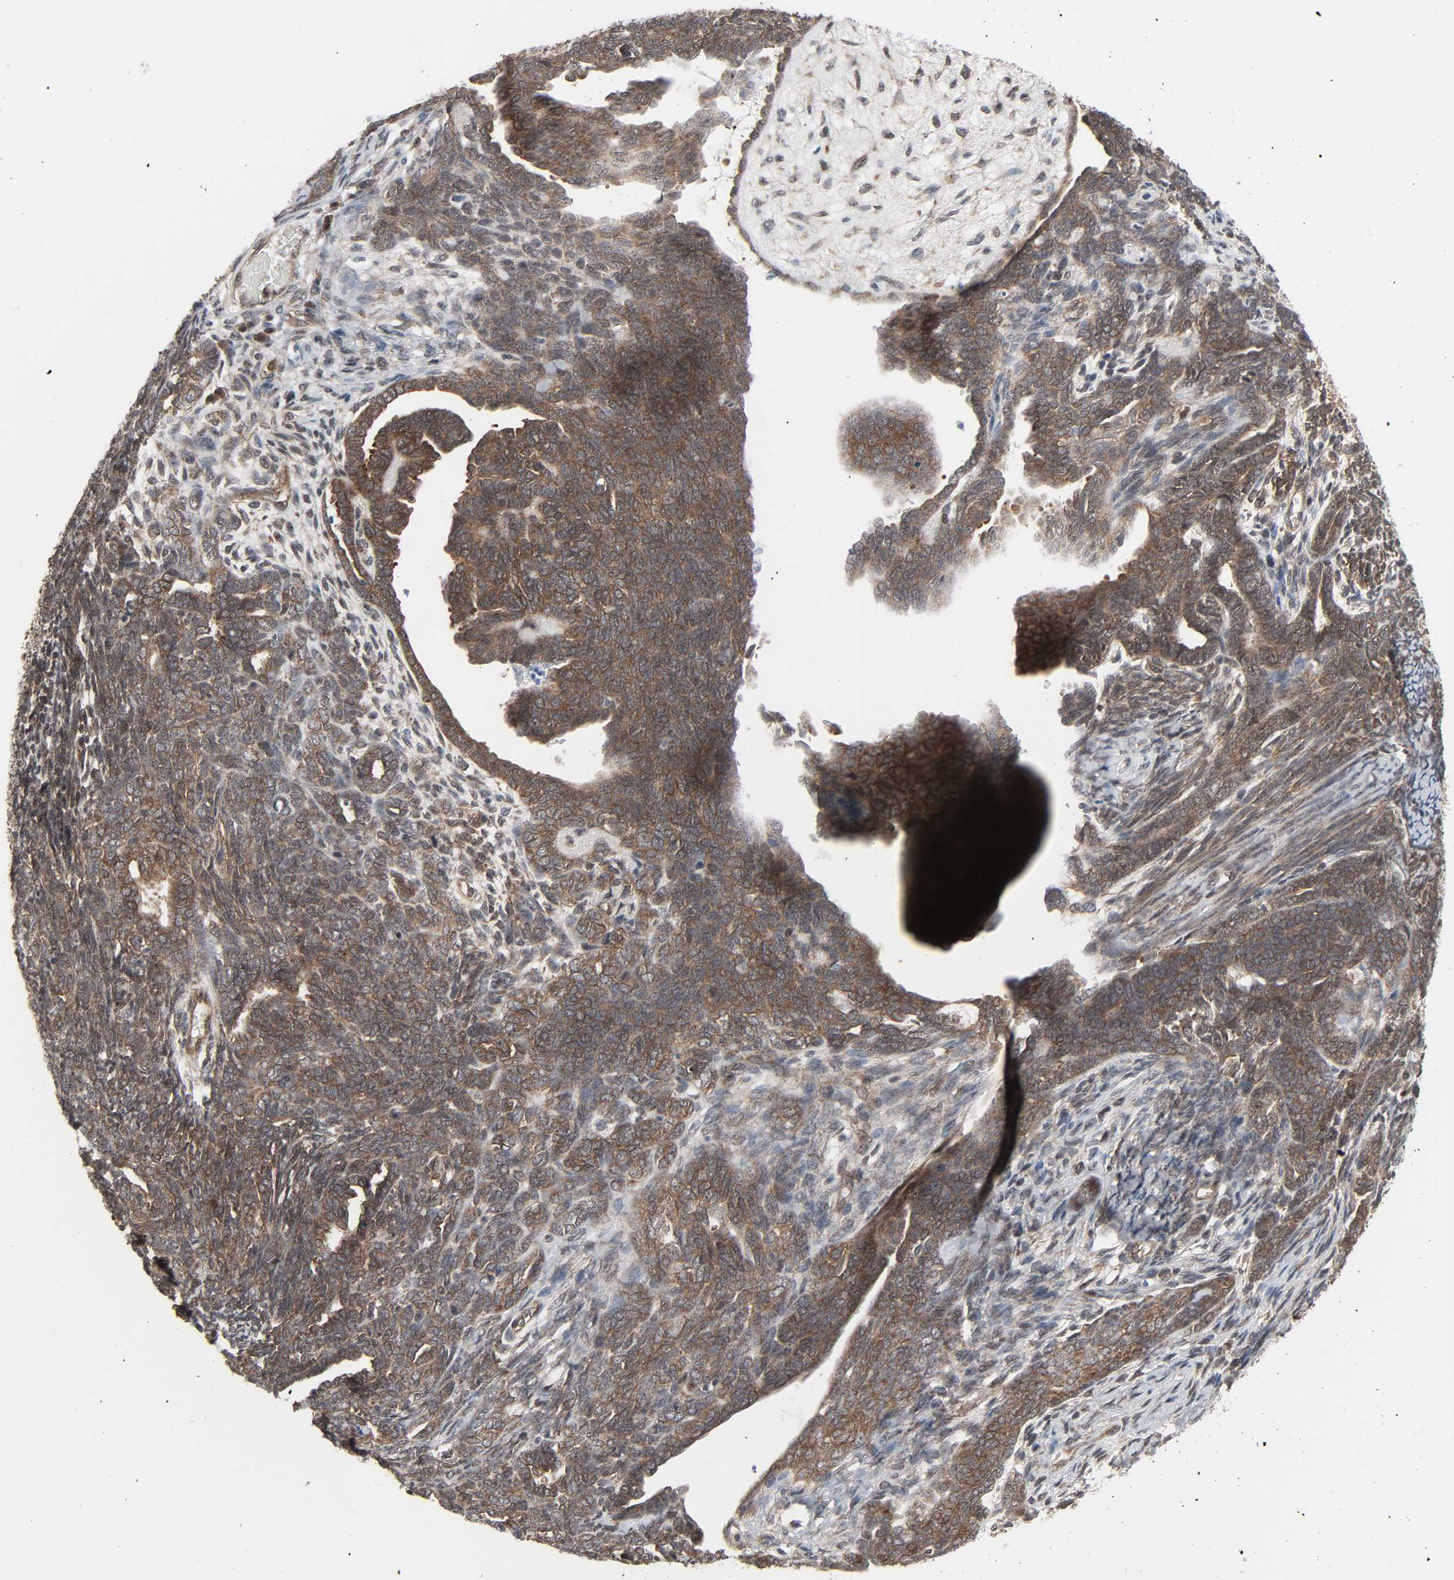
{"staining": {"intensity": "moderate", "quantity": ">75%", "location": "cytoplasmic/membranous"}, "tissue": "endometrial cancer", "cell_type": "Tumor cells", "image_type": "cancer", "snomed": [{"axis": "morphology", "description": "Neoplasm, malignant, NOS"}, {"axis": "topography", "description": "Endometrium"}], "caption": "This micrograph demonstrates immunohistochemistry staining of endometrial cancer (malignant neoplasm), with medium moderate cytoplasmic/membranous staining in about >75% of tumor cells.", "gene": "GSK3A", "patient": {"sex": "female", "age": 74}}